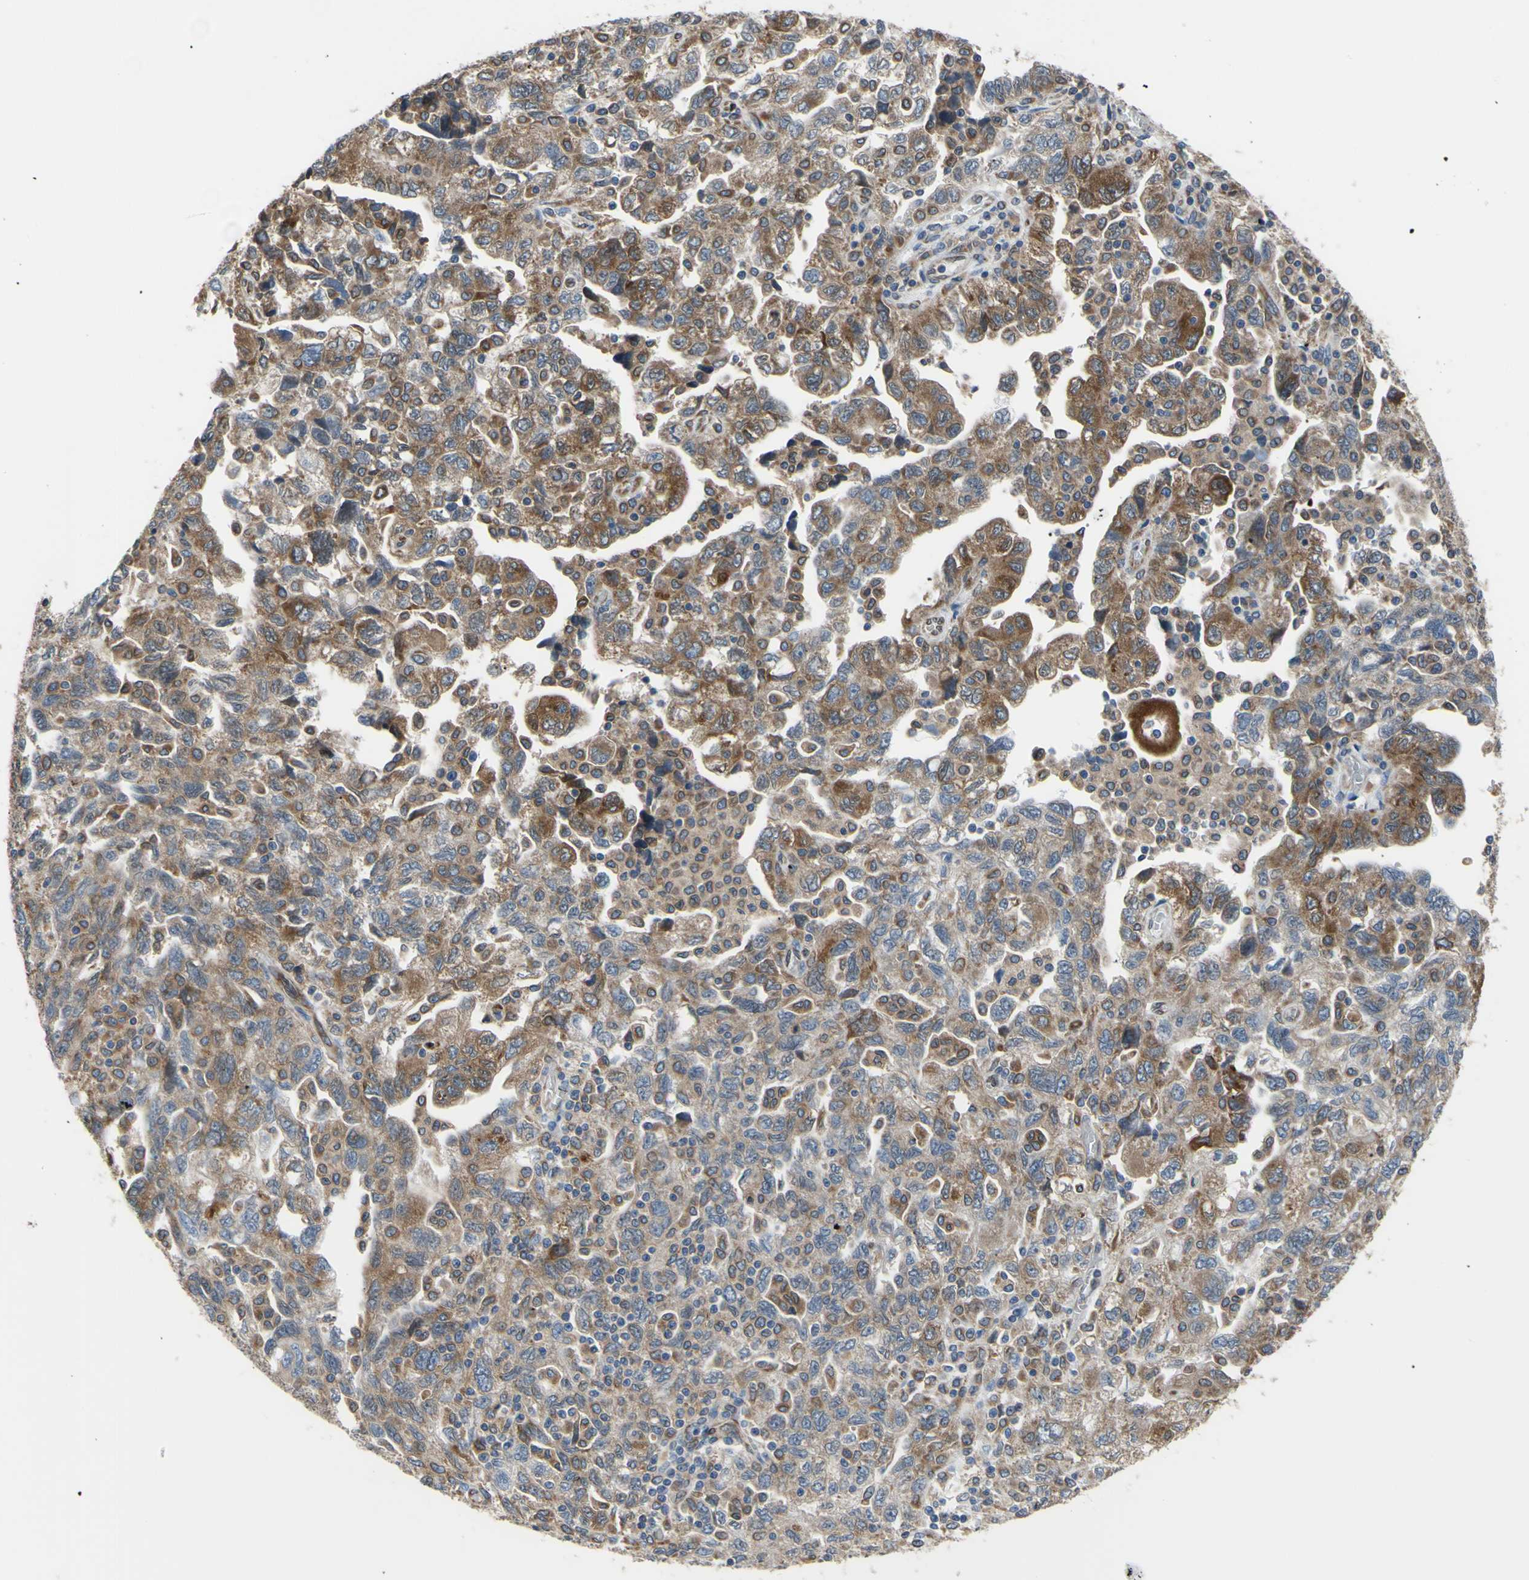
{"staining": {"intensity": "moderate", "quantity": ">75%", "location": "cytoplasmic/membranous"}, "tissue": "ovarian cancer", "cell_type": "Tumor cells", "image_type": "cancer", "snomed": [{"axis": "morphology", "description": "Carcinoma, NOS"}, {"axis": "morphology", "description": "Cystadenocarcinoma, serous, NOS"}, {"axis": "topography", "description": "Ovary"}], "caption": "There is medium levels of moderate cytoplasmic/membranous staining in tumor cells of ovarian cancer (serous cystadenocarcinoma), as demonstrated by immunohistochemical staining (brown color).", "gene": "MGST2", "patient": {"sex": "female", "age": 69}}